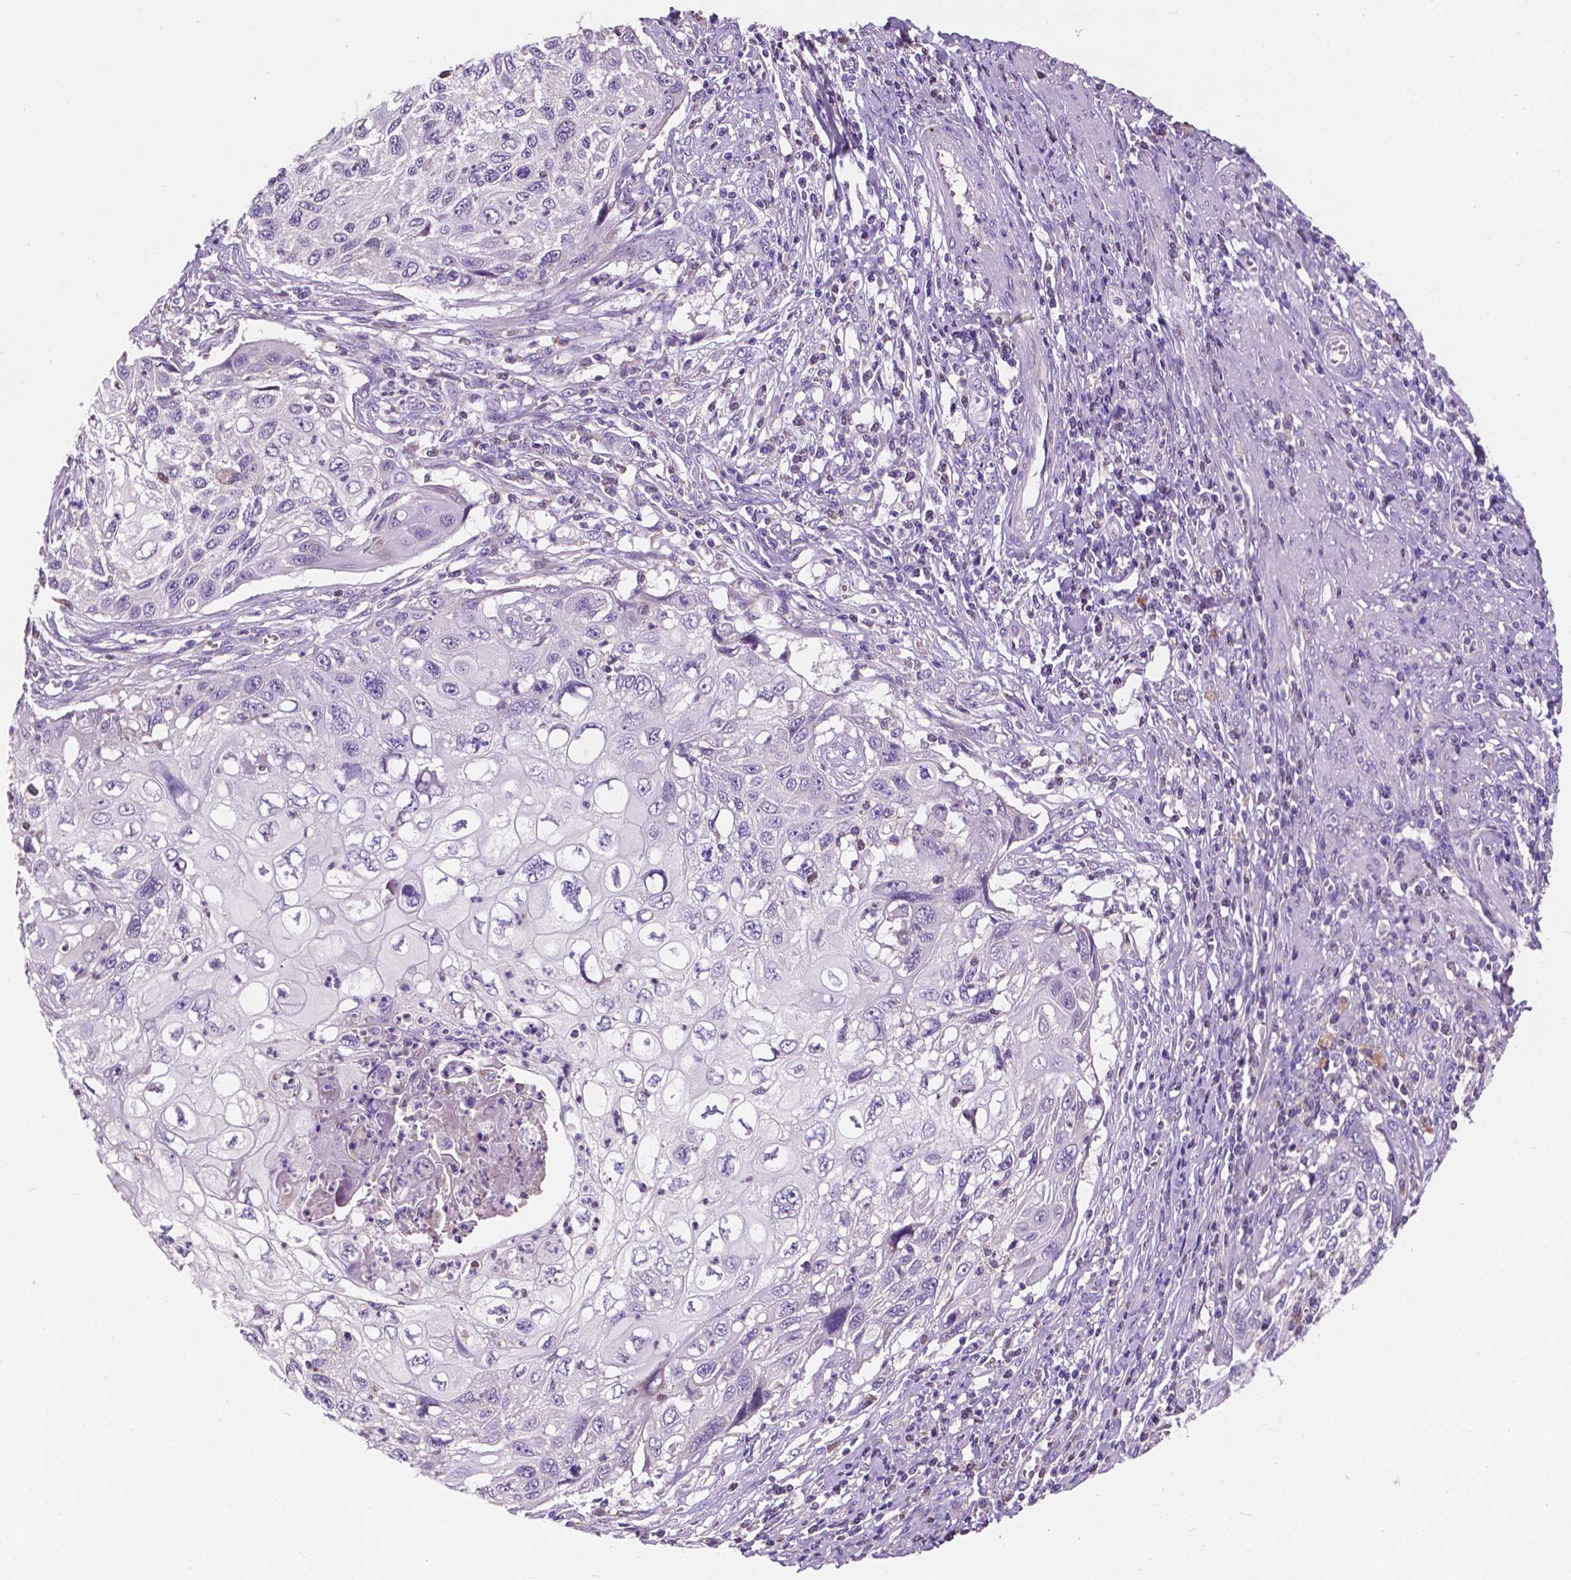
{"staining": {"intensity": "negative", "quantity": "none", "location": "none"}, "tissue": "cervical cancer", "cell_type": "Tumor cells", "image_type": "cancer", "snomed": [{"axis": "morphology", "description": "Squamous cell carcinoma, NOS"}, {"axis": "topography", "description": "Cervix"}], "caption": "There is no significant positivity in tumor cells of cervical squamous cell carcinoma.", "gene": "IREB2", "patient": {"sex": "female", "age": 70}}